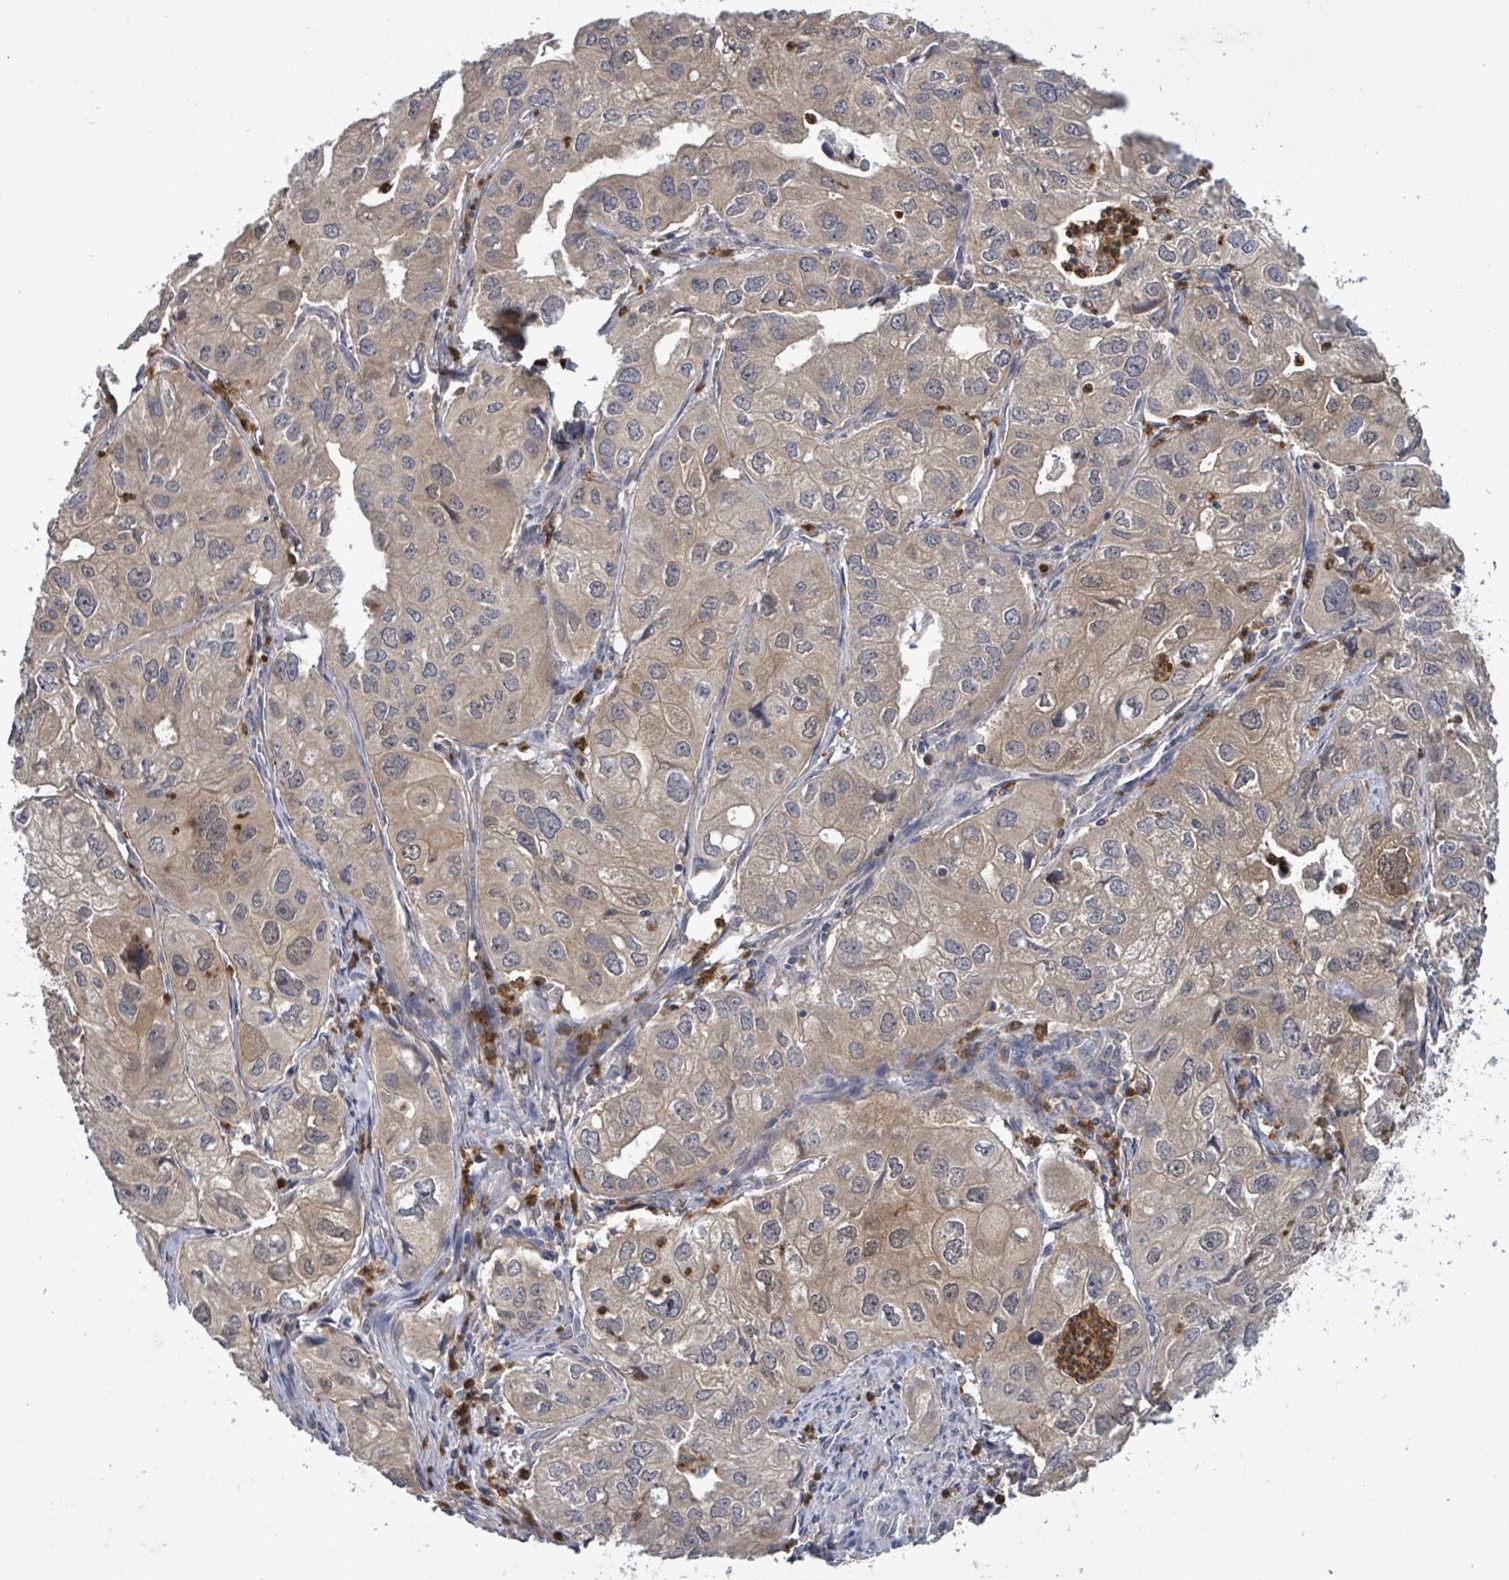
{"staining": {"intensity": "weak", "quantity": ">75%", "location": "cytoplasmic/membranous"}, "tissue": "lung cancer", "cell_type": "Tumor cells", "image_type": "cancer", "snomed": [{"axis": "morphology", "description": "Adenocarcinoma, NOS"}, {"axis": "topography", "description": "Lung"}], "caption": "Protein staining of lung cancer tissue exhibits weak cytoplasmic/membranous expression in approximately >75% of tumor cells.", "gene": "SERPINE3", "patient": {"sex": "male", "age": 48}}